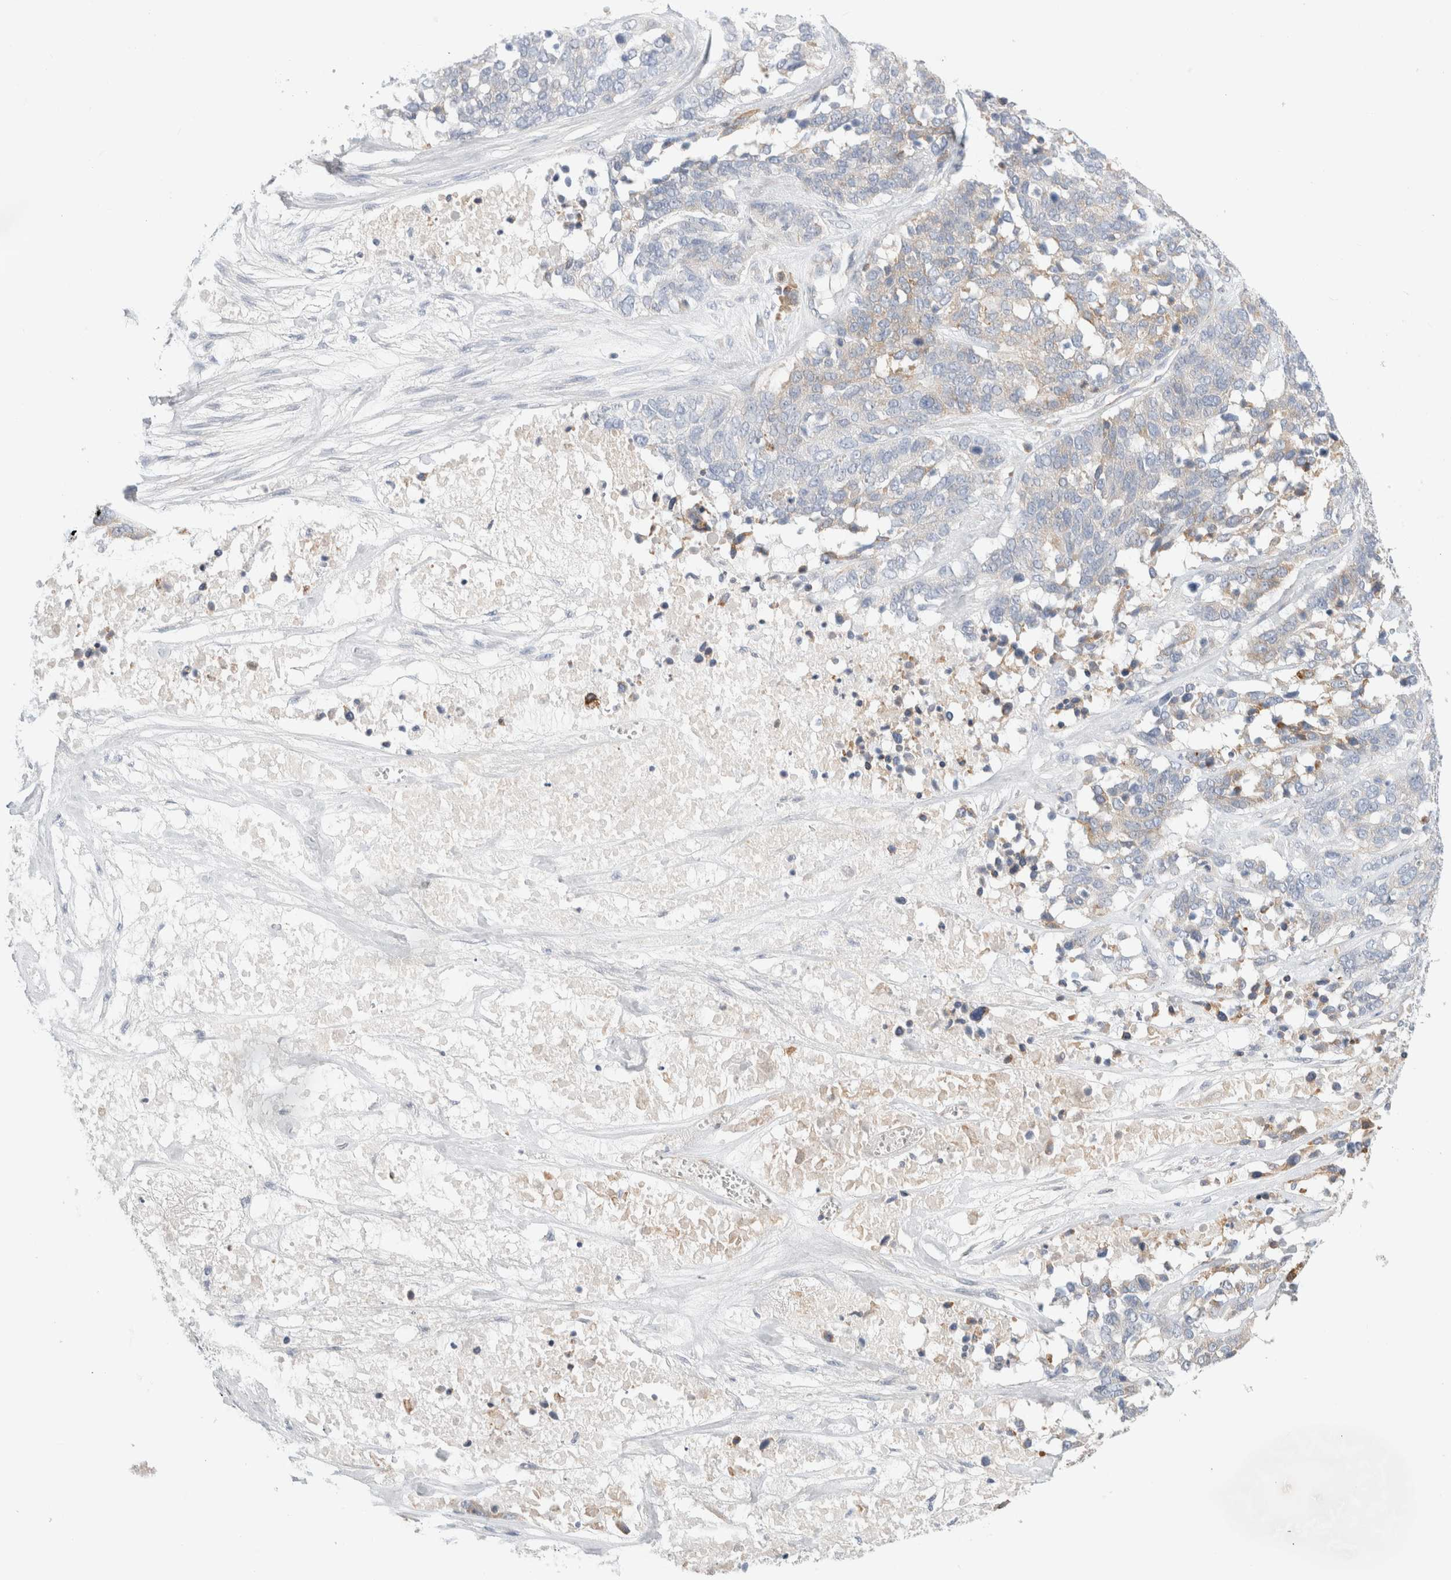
{"staining": {"intensity": "weak", "quantity": "<25%", "location": "cytoplasmic/membranous"}, "tissue": "ovarian cancer", "cell_type": "Tumor cells", "image_type": "cancer", "snomed": [{"axis": "morphology", "description": "Cystadenocarcinoma, serous, NOS"}, {"axis": "topography", "description": "Ovary"}], "caption": "A high-resolution image shows immunohistochemistry staining of ovarian serous cystadenocarcinoma, which displays no significant expression in tumor cells.", "gene": "CSK", "patient": {"sex": "female", "age": 44}}